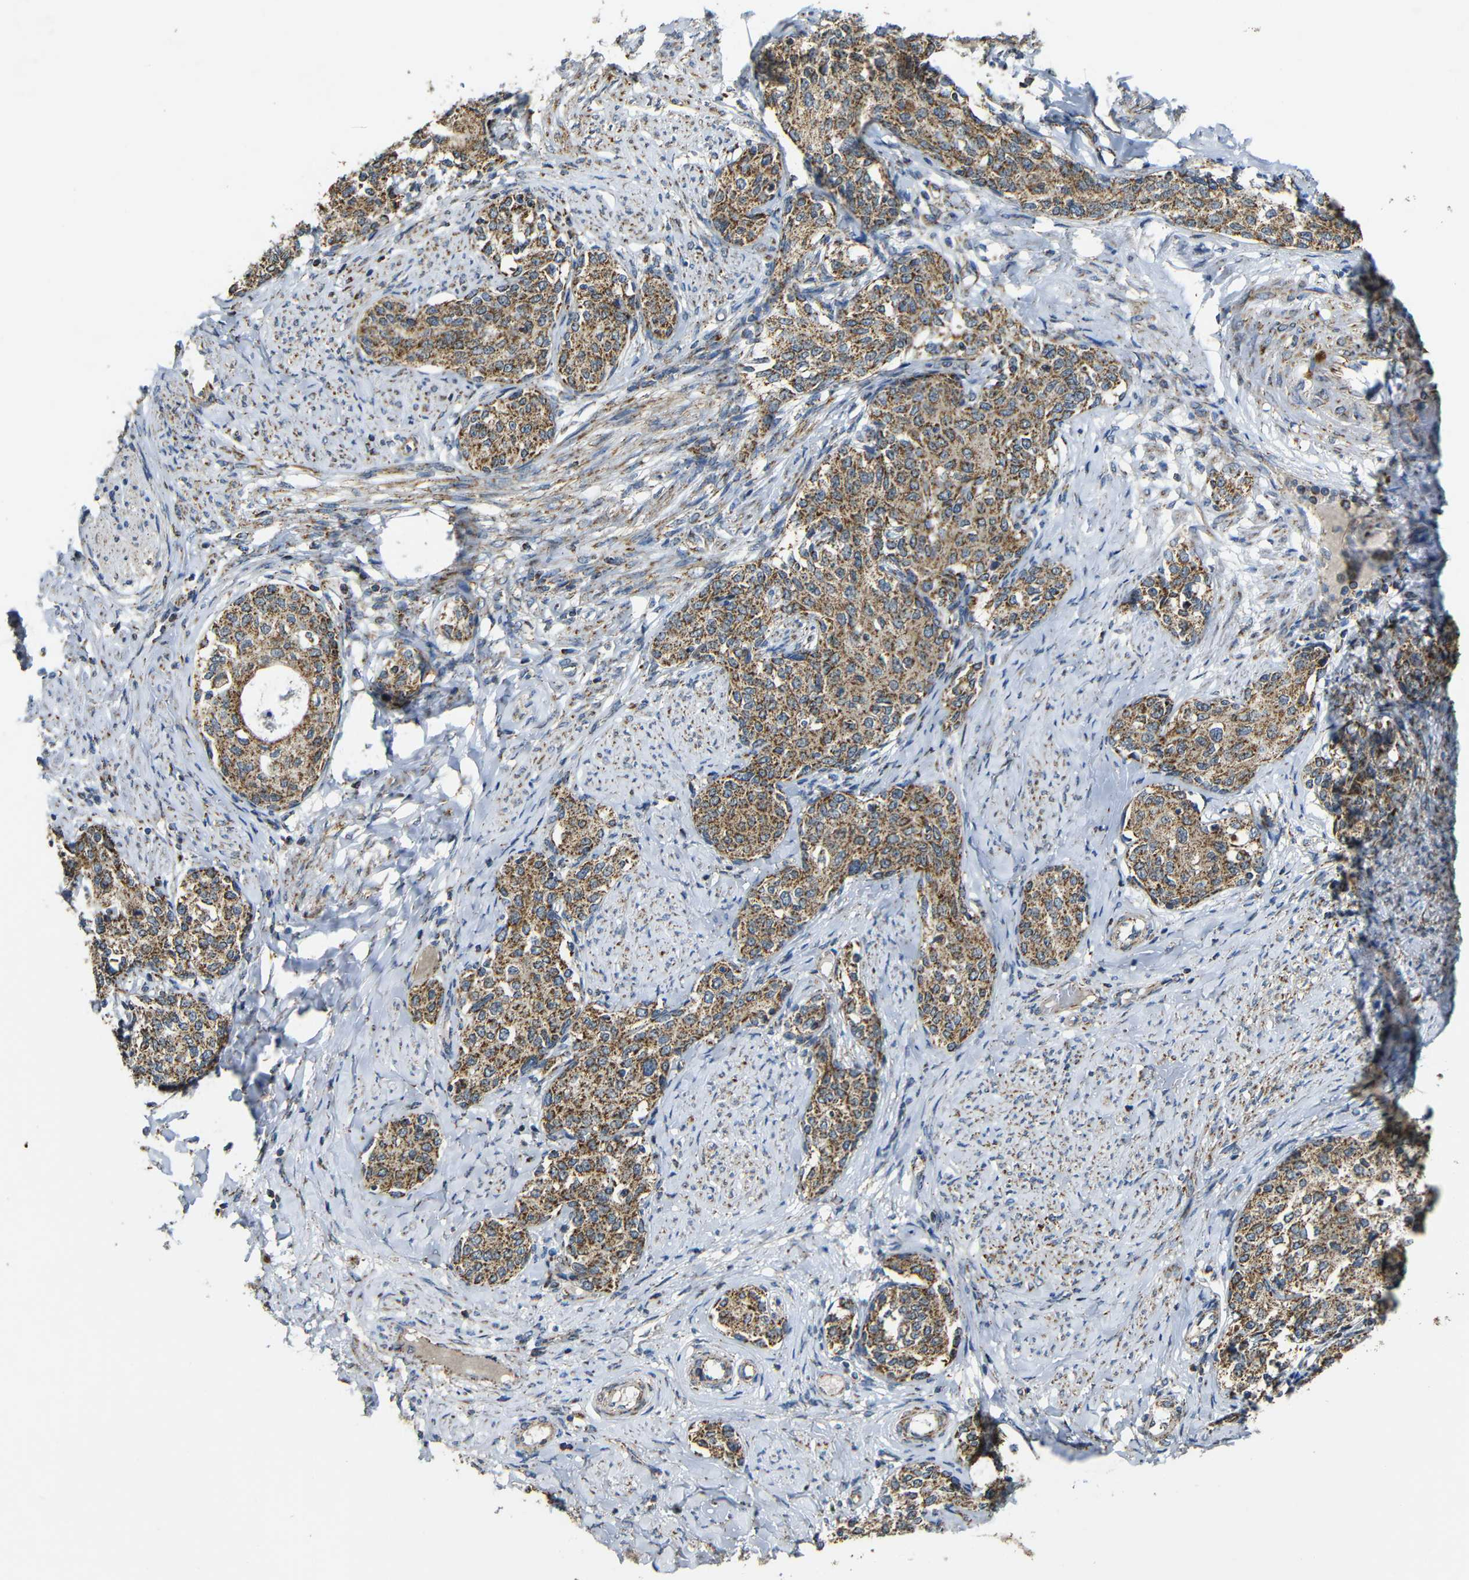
{"staining": {"intensity": "moderate", "quantity": ">75%", "location": "cytoplasmic/membranous"}, "tissue": "cervical cancer", "cell_type": "Tumor cells", "image_type": "cancer", "snomed": [{"axis": "morphology", "description": "Squamous cell carcinoma, NOS"}, {"axis": "morphology", "description": "Adenocarcinoma, NOS"}, {"axis": "topography", "description": "Cervix"}], "caption": "About >75% of tumor cells in adenocarcinoma (cervical) reveal moderate cytoplasmic/membranous protein positivity as visualized by brown immunohistochemical staining.", "gene": "NR3C2", "patient": {"sex": "female", "age": 52}}